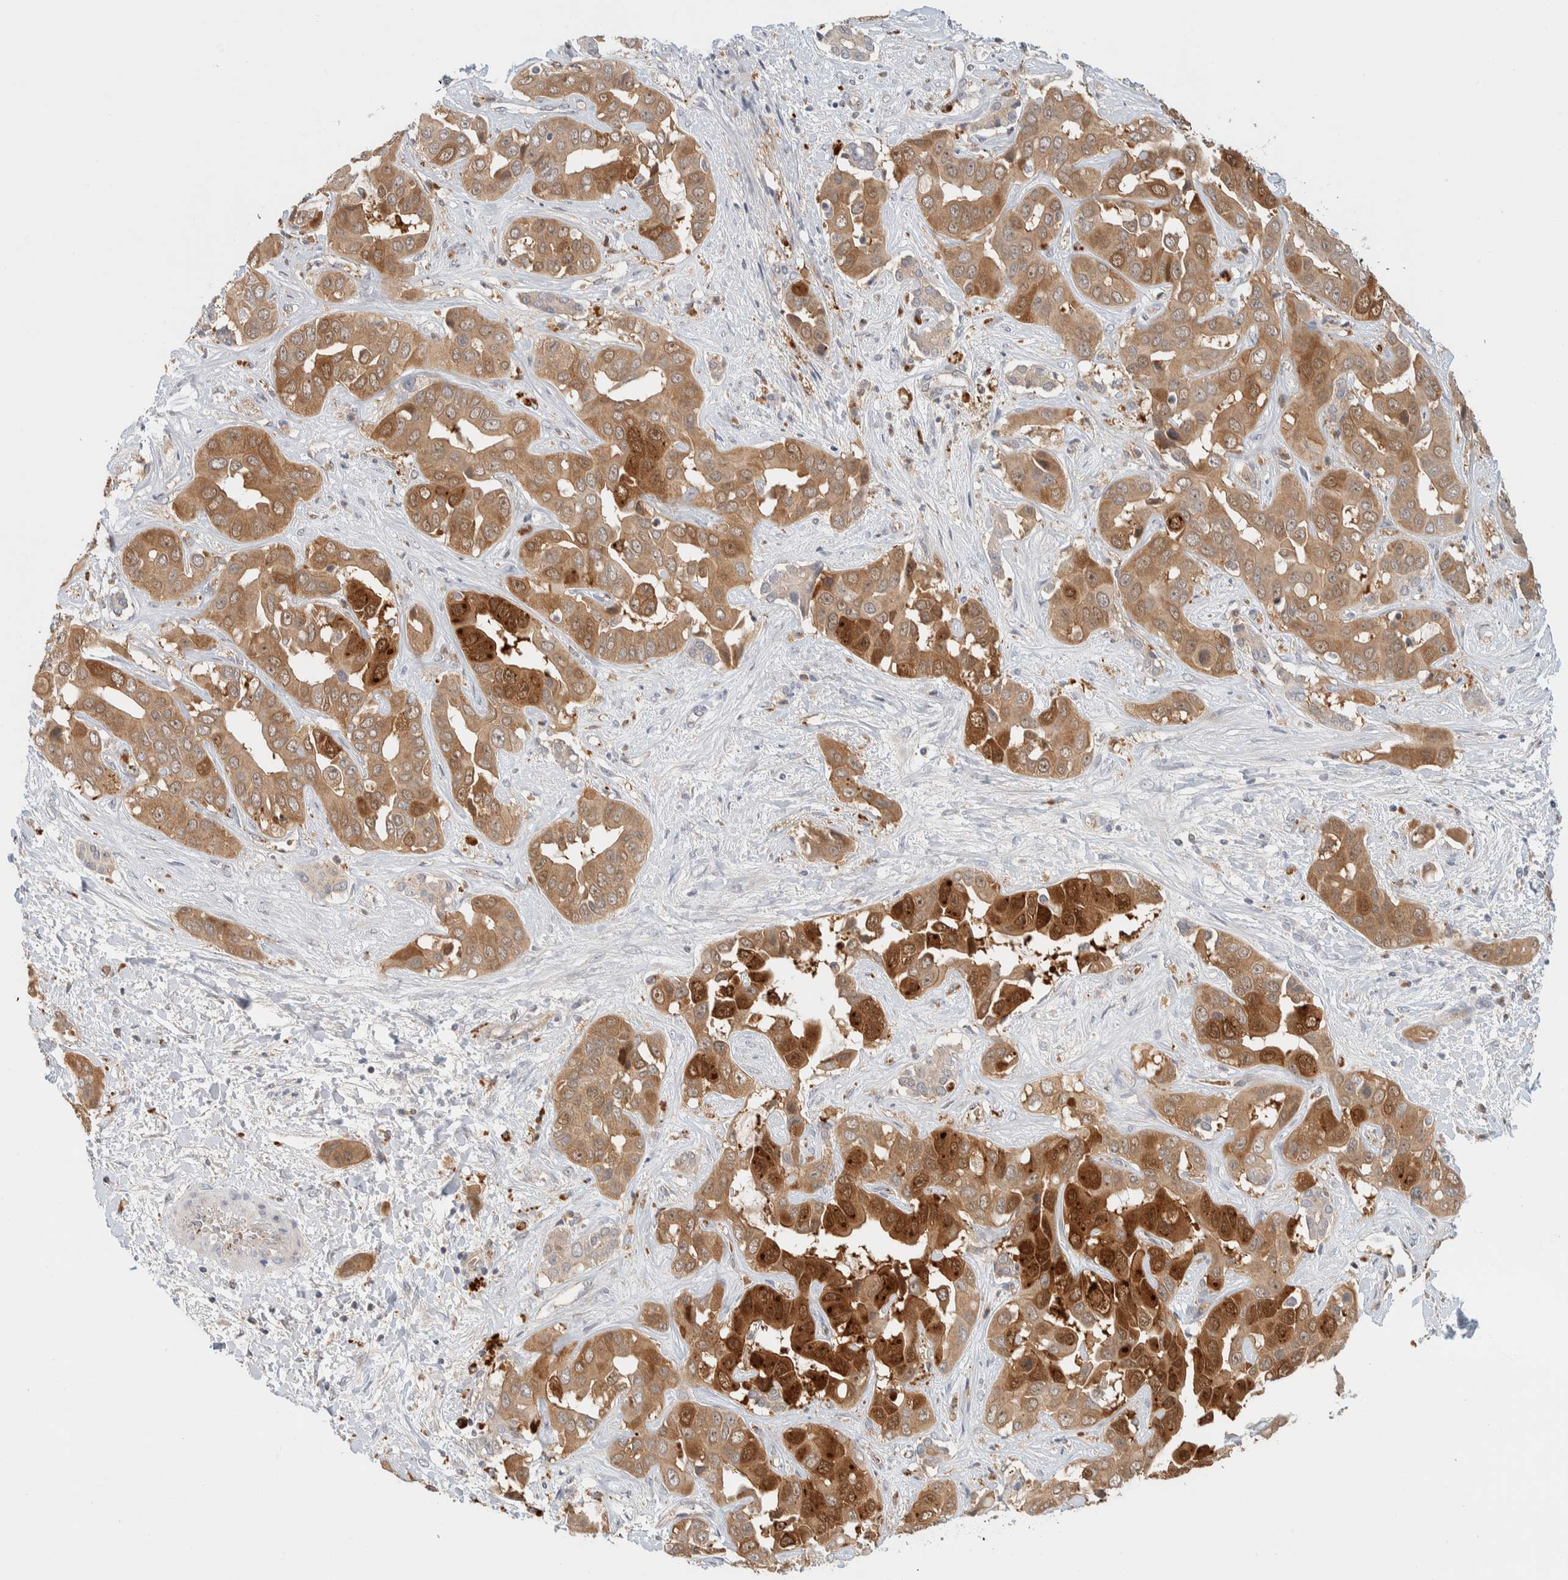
{"staining": {"intensity": "strong", "quantity": ">75%", "location": "cytoplasmic/membranous,nuclear"}, "tissue": "liver cancer", "cell_type": "Tumor cells", "image_type": "cancer", "snomed": [{"axis": "morphology", "description": "Cholangiocarcinoma"}, {"axis": "topography", "description": "Liver"}], "caption": "Strong cytoplasmic/membranous and nuclear protein staining is present in approximately >75% of tumor cells in liver cholangiocarcinoma.", "gene": "GCLM", "patient": {"sex": "female", "age": 52}}